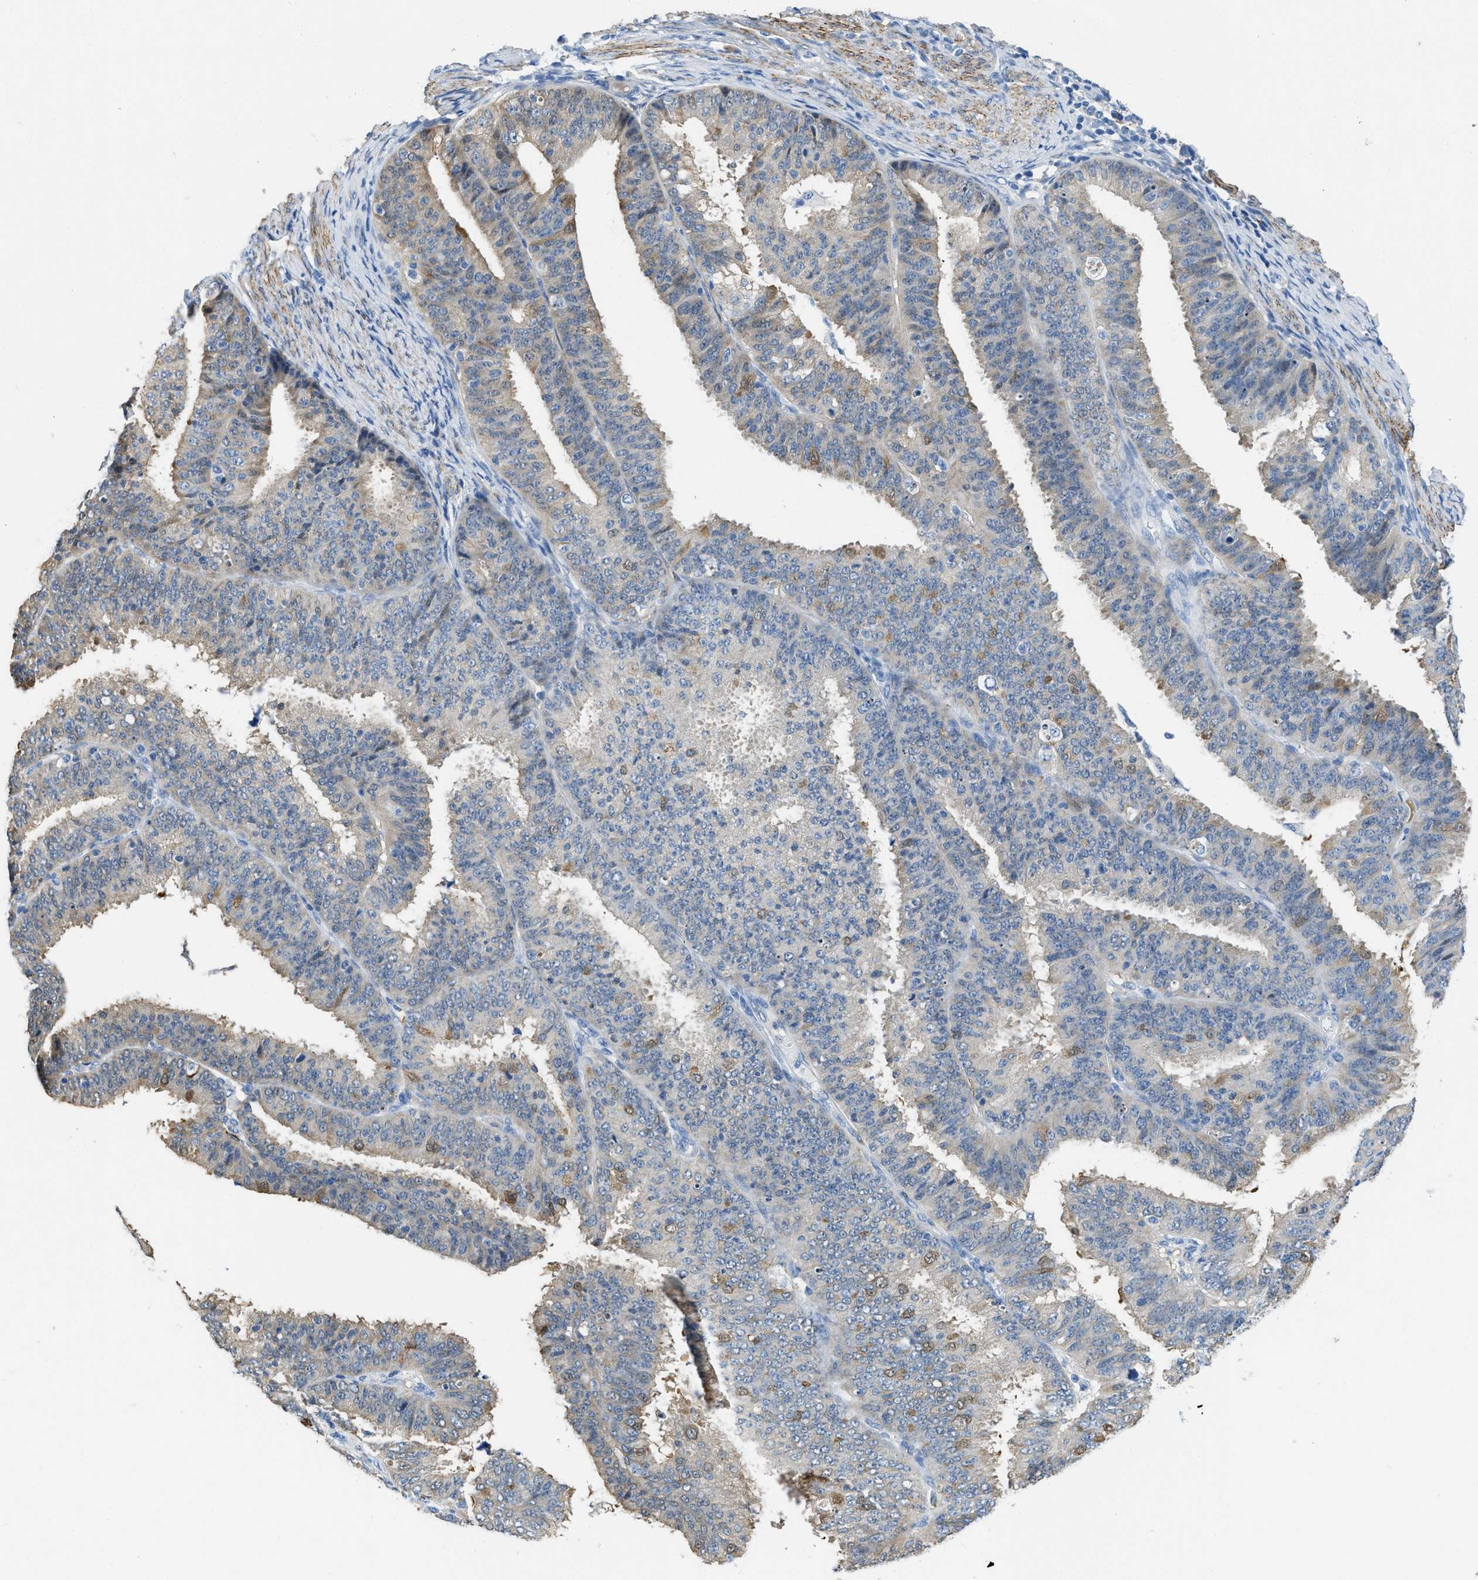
{"staining": {"intensity": "moderate", "quantity": "<25%", "location": "nuclear"}, "tissue": "endometrial cancer", "cell_type": "Tumor cells", "image_type": "cancer", "snomed": [{"axis": "morphology", "description": "Adenocarcinoma, NOS"}, {"axis": "topography", "description": "Endometrium"}], "caption": "The histopathology image displays staining of endometrial cancer (adenocarcinoma), revealing moderate nuclear protein expression (brown color) within tumor cells.", "gene": "SPEG", "patient": {"sex": "female", "age": 70}}